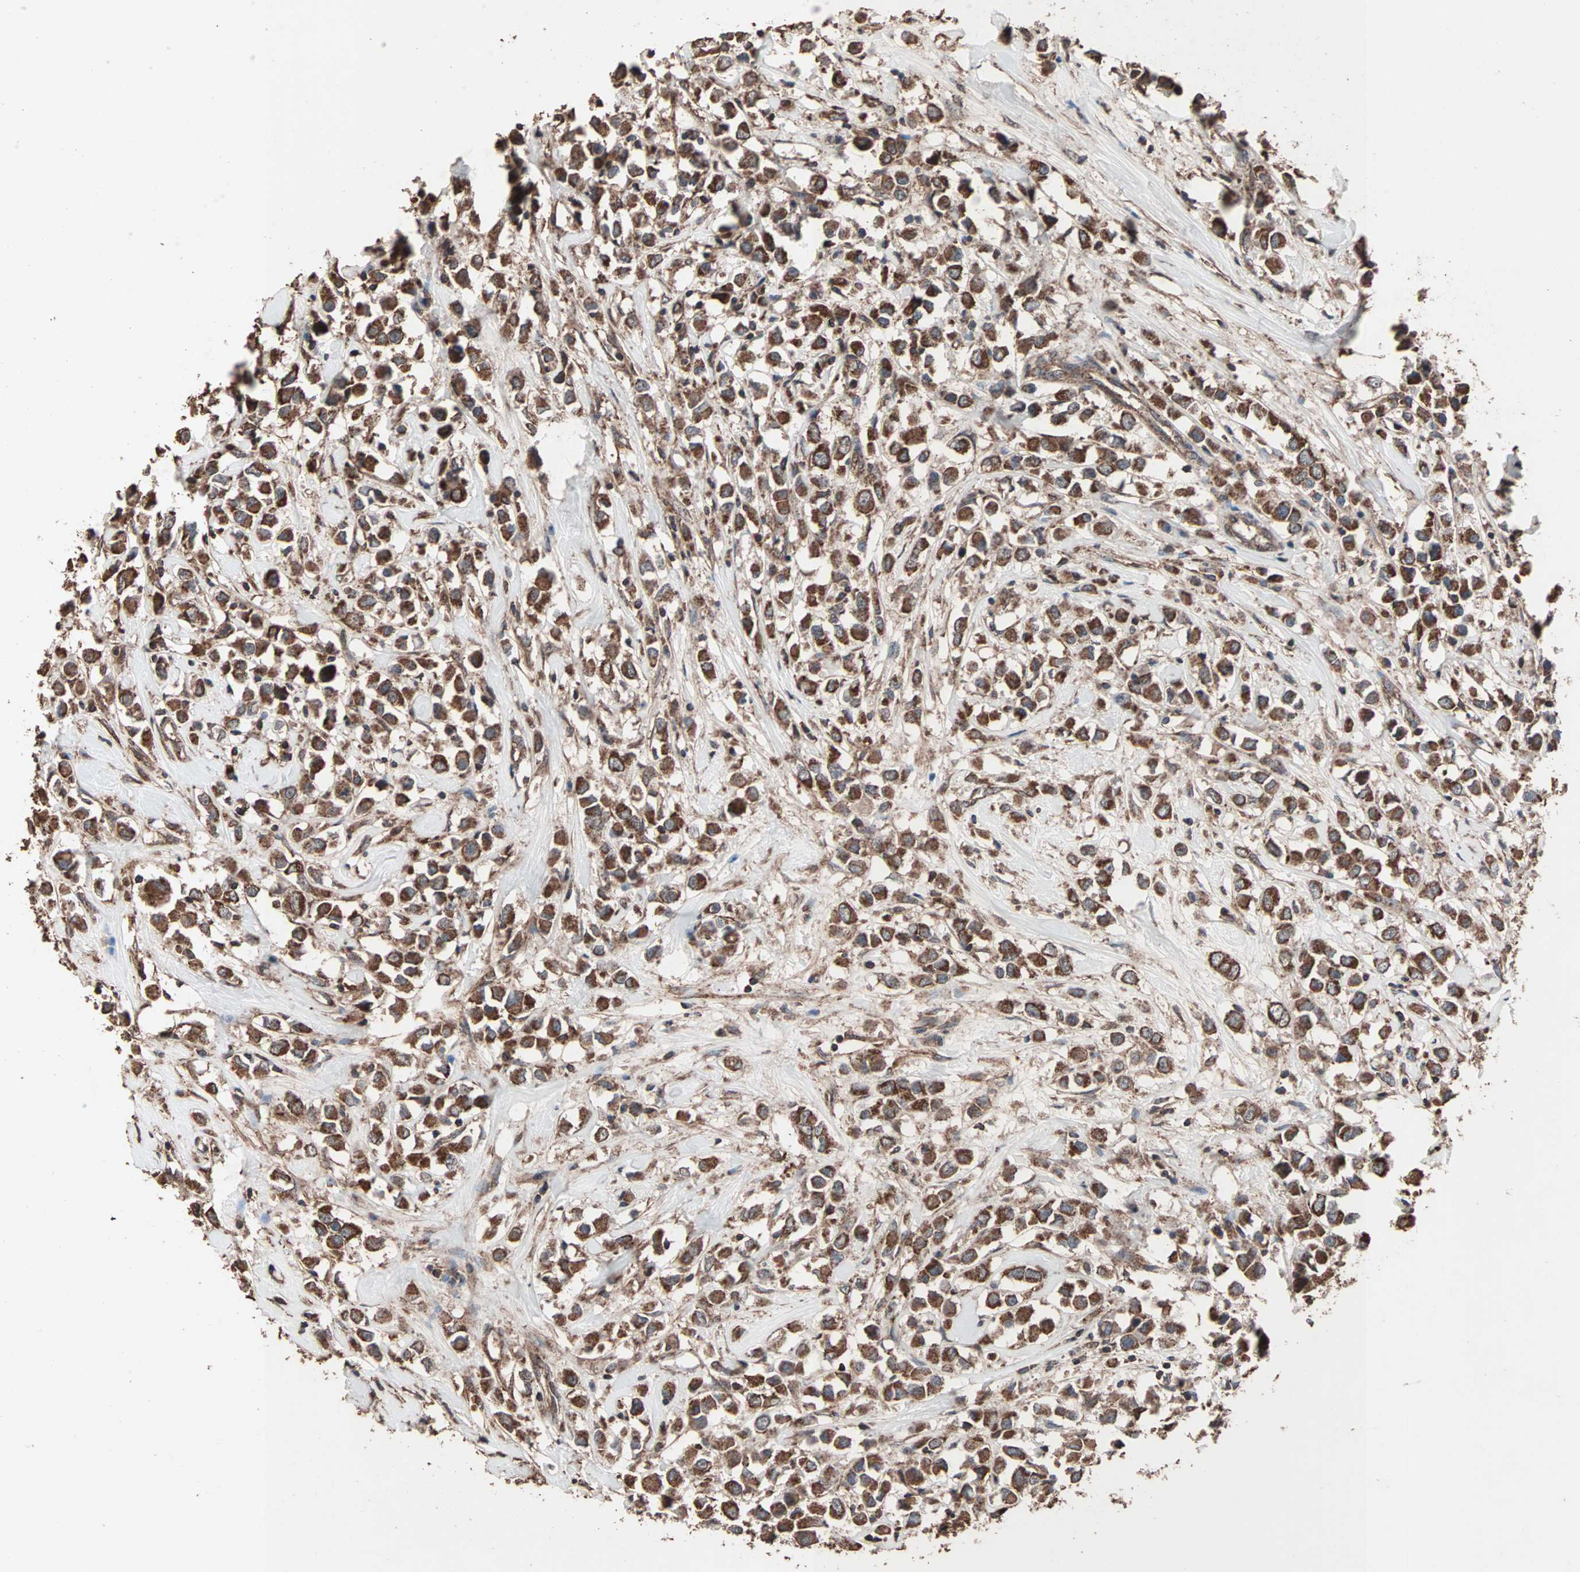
{"staining": {"intensity": "strong", "quantity": ">75%", "location": "cytoplasmic/membranous"}, "tissue": "breast cancer", "cell_type": "Tumor cells", "image_type": "cancer", "snomed": [{"axis": "morphology", "description": "Duct carcinoma"}, {"axis": "topography", "description": "Breast"}], "caption": "Immunohistochemistry (IHC) (DAB) staining of breast intraductal carcinoma reveals strong cytoplasmic/membranous protein expression in about >75% of tumor cells. The staining is performed using DAB brown chromogen to label protein expression. The nuclei are counter-stained blue using hematoxylin.", "gene": "MRPL2", "patient": {"sex": "female", "age": 61}}